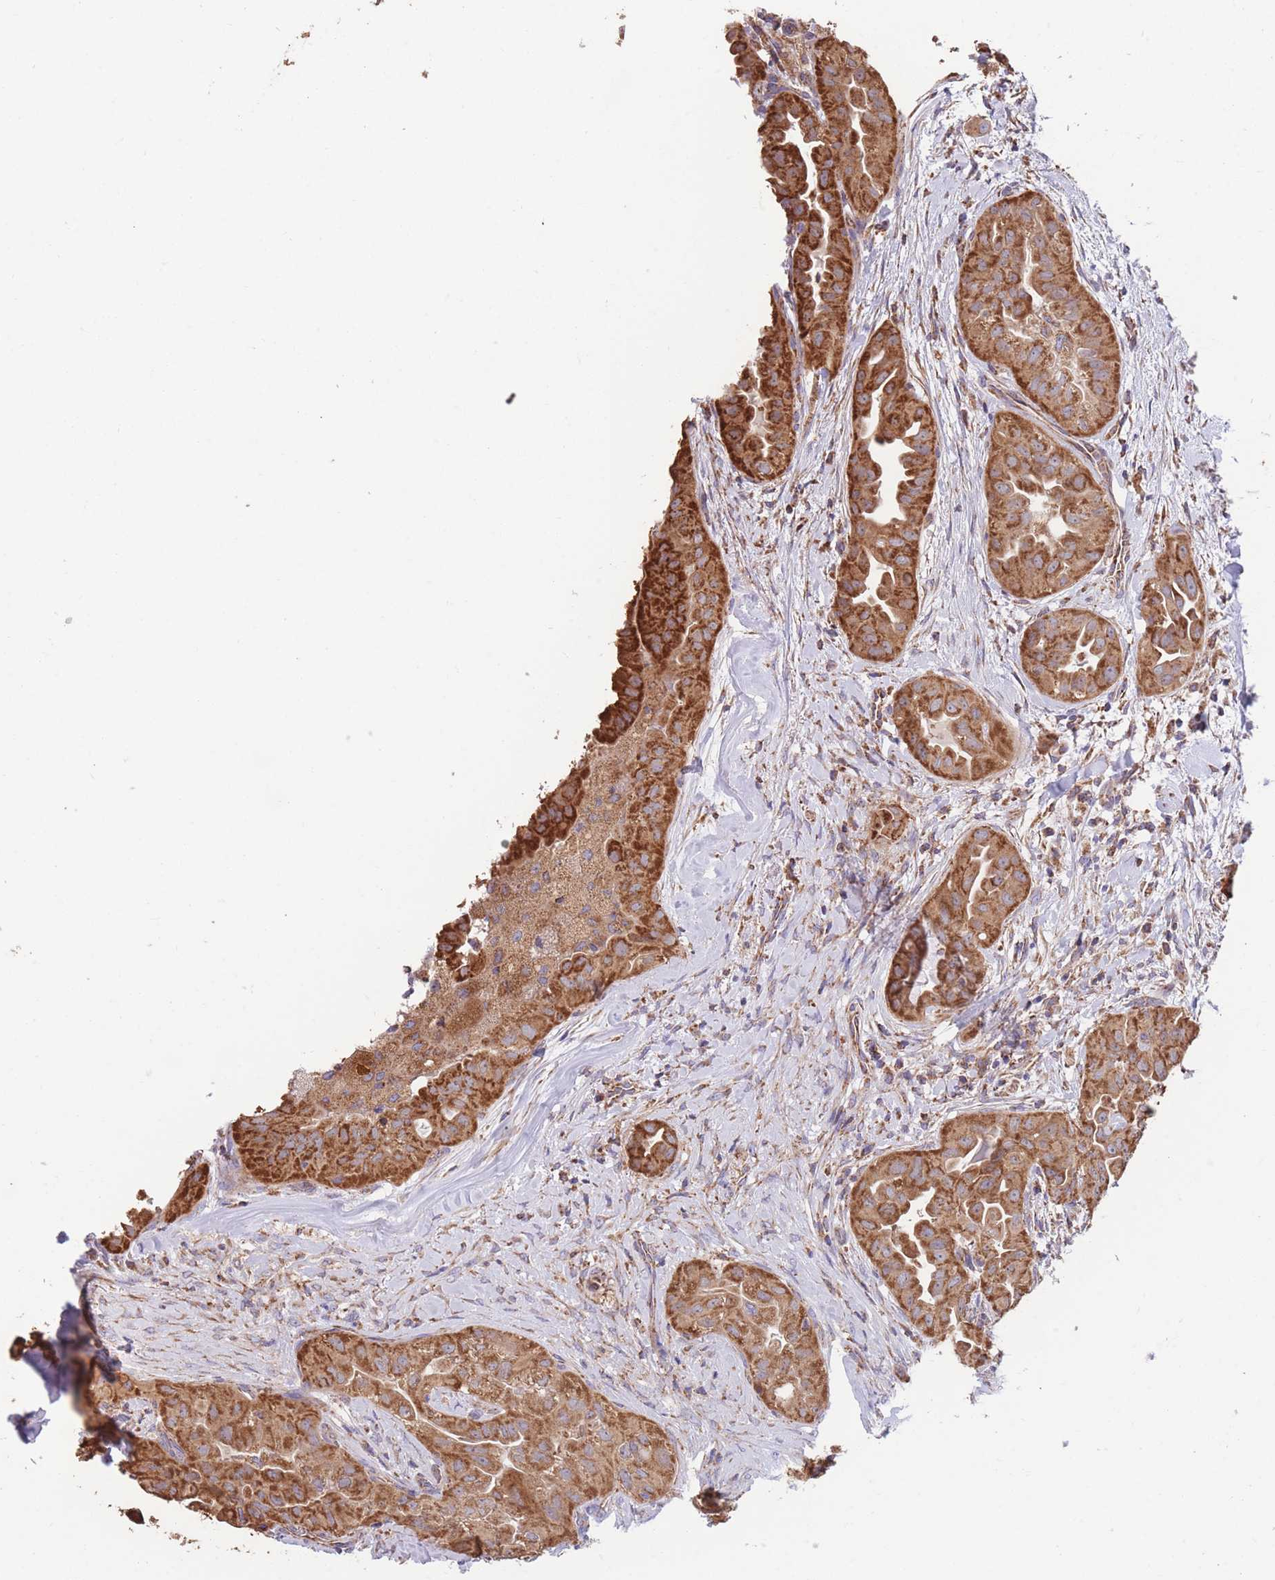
{"staining": {"intensity": "strong", "quantity": ">75%", "location": "cytoplasmic/membranous"}, "tissue": "thyroid cancer", "cell_type": "Tumor cells", "image_type": "cancer", "snomed": [{"axis": "morphology", "description": "Normal tissue, NOS"}, {"axis": "morphology", "description": "Papillary adenocarcinoma, NOS"}, {"axis": "topography", "description": "Thyroid gland"}], "caption": "Immunohistochemical staining of thyroid papillary adenocarcinoma displays high levels of strong cytoplasmic/membranous protein positivity in about >75% of tumor cells.", "gene": "FKBP8", "patient": {"sex": "female", "age": 59}}